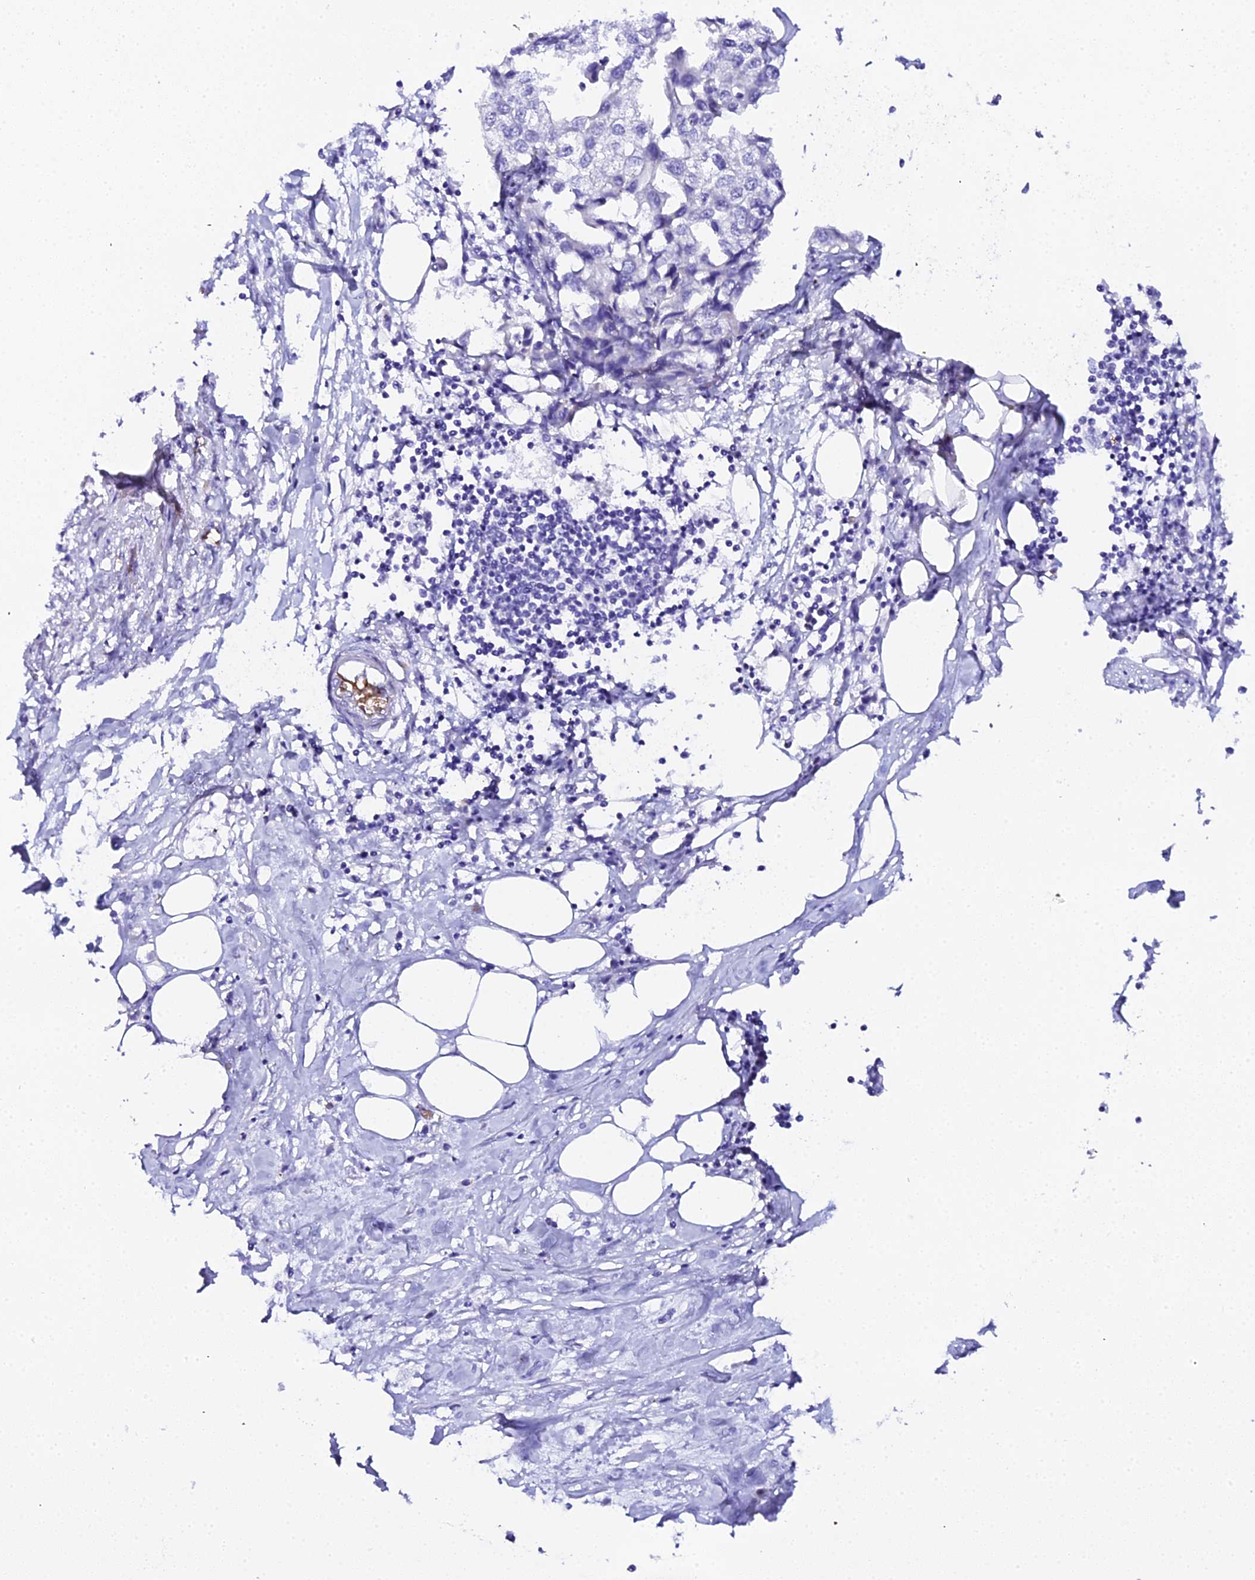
{"staining": {"intensity": "negative", "quantity": "none", "location": "none"}, "tissue": "urothelial cancer", "cell_type": "Tumor cells", "image_type": "cancer", "snomed": [{"axis": "morphology", "description": "Urothelial carcinoma, High grade"}, {"axis": "topography", "description": "Urinary bladder"}], "caption": "Tumor cells show no significant staining in high-grade urothelial carcinoma.", "gene": "CFAP45", "patient": {"sex": "male", "age": 64}}